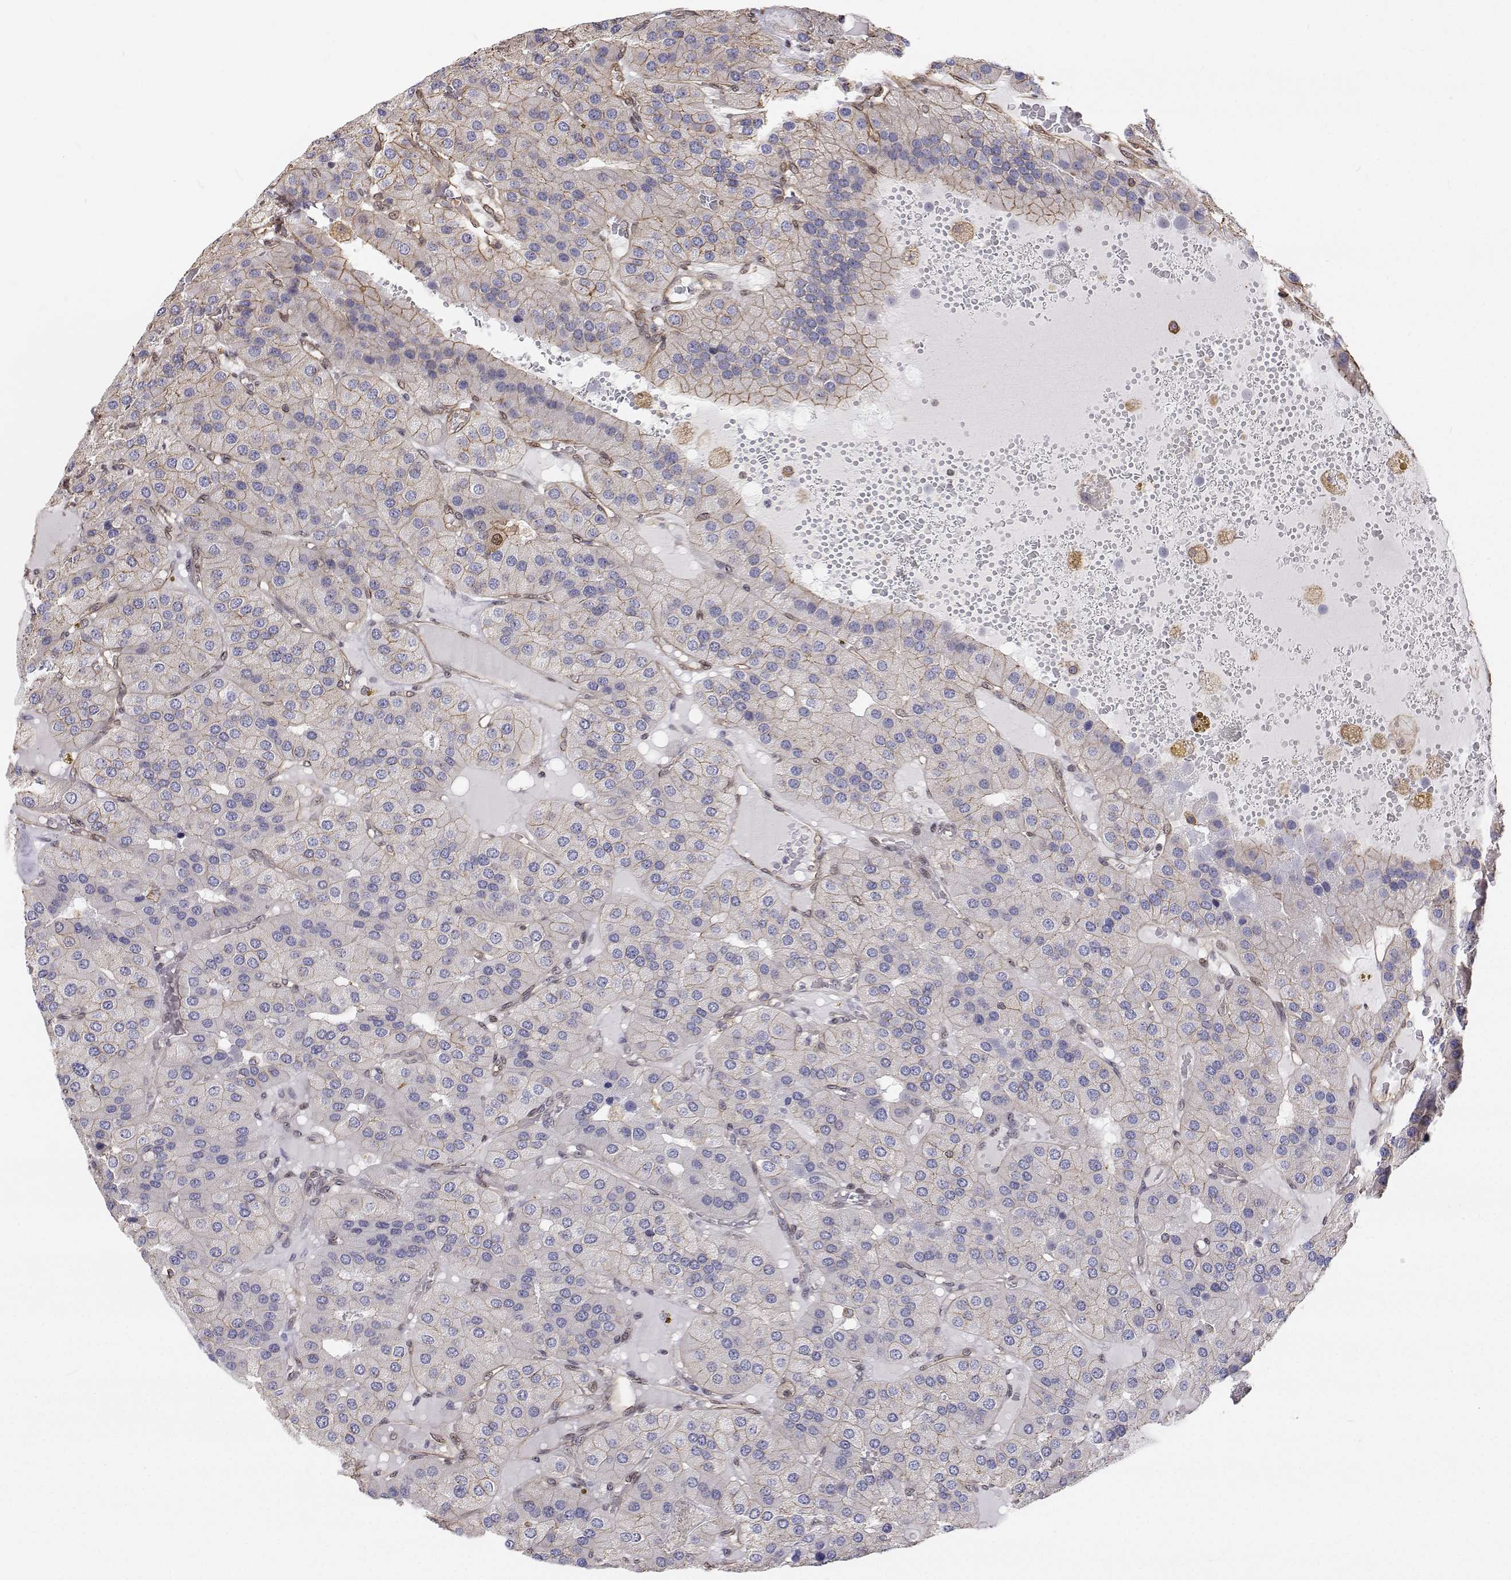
{"staining": {"intensity": "weak", "quantity": "<25%", "location": "cytoplasmic/membranous"}, "tissue": "parathyroid gland", "cell_type": "Glandular cells", "image_type": "normal", "snomed": [{"axis": "morphology", "description": "Normal tissue, NOS"}, {"axis": "morphology", "description": "Adenoma, NOS"}, {"axis": "topography", "description": "Parathyroid gland"}], "caption": "DAB immunohistochemical staining of benign parathyroid gland reveals no significant staining in glandular cells. Nuclei are stained in blue.", "gene": "GSDMA", "patient": {"sex": "female", "age": 86}}